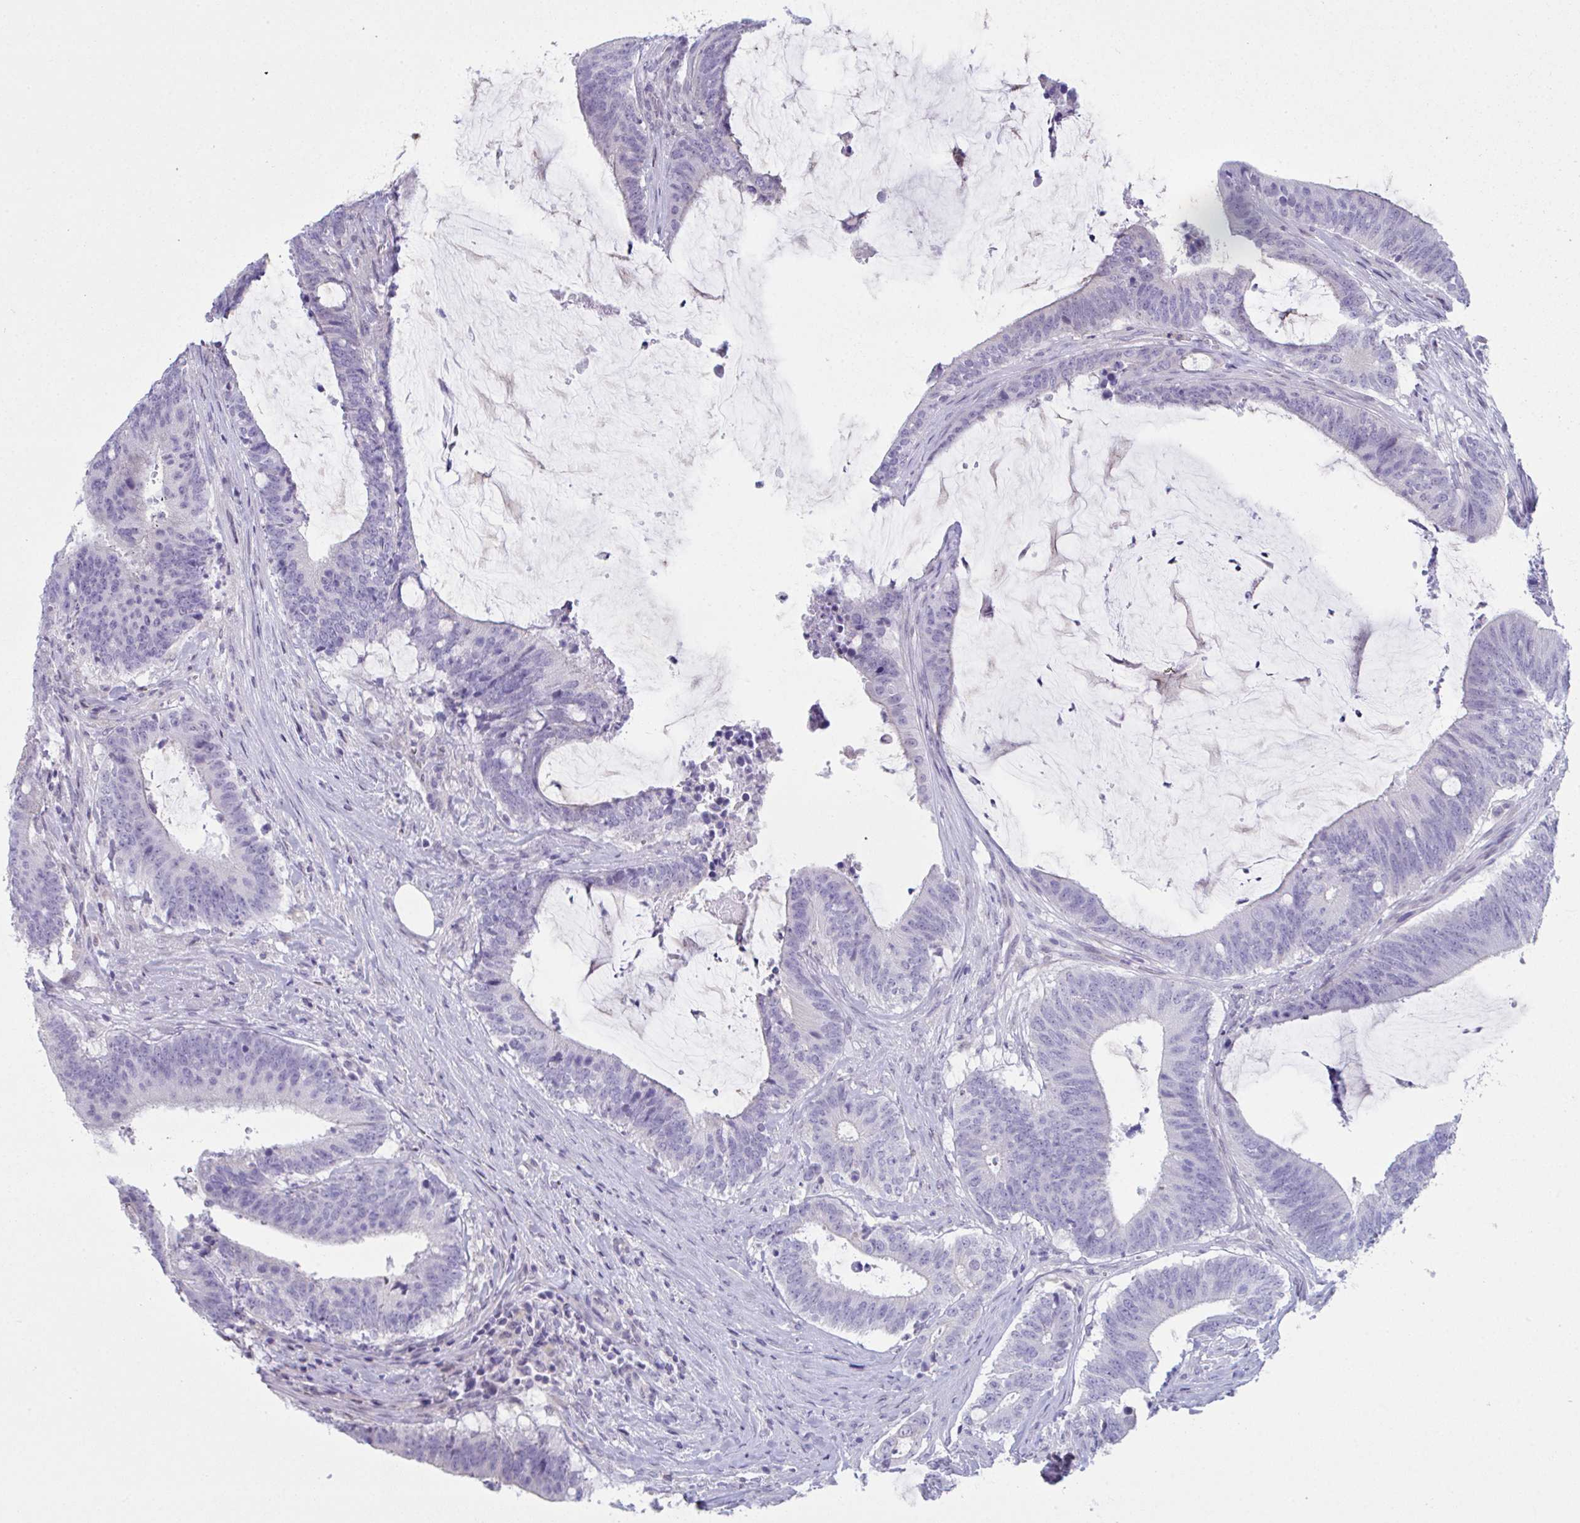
{"staining": {"intensity": "negative", "quantity": "none", "location": "none"}, "tissue": "colorectal cancer", "cell_type": "Tumor cells", "image_type": "cancer", "snomed": [{"axis": "morphology", "description": "Adenocarcinoma, NOS"}, {"axis": "topography", "description": "Colon"}], "caption": "This histopathology image is of colorectal adenocarcinoma stained with immunohistochemistry (IHC) to label a protein in brown with the nuclei are counter-stained blue. There is no expression in tumor cells.", "gene": "ATP6V0D2", "patient": {"sex": "female", "age": 43}}